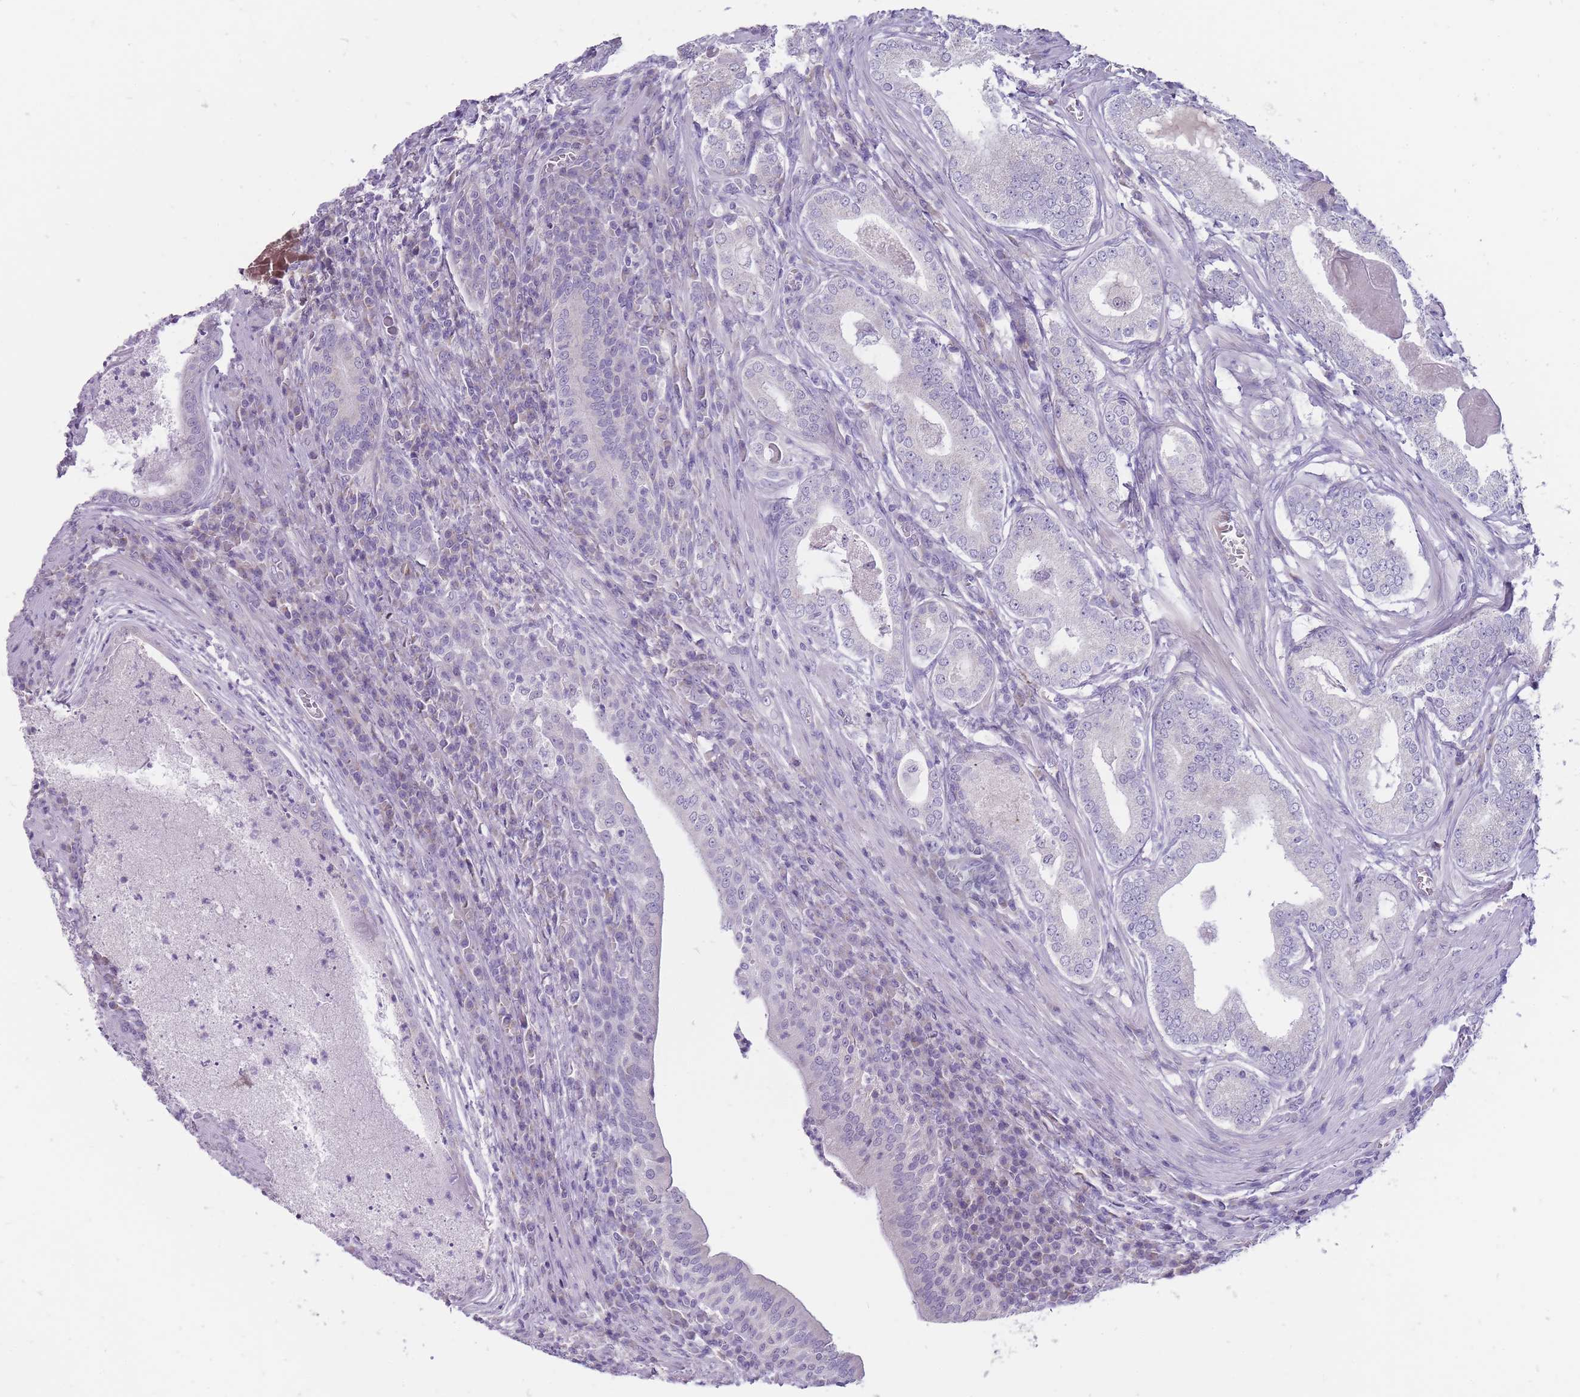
{"staining": {"intensity": "negative", "quantity": "none", "location": "none"}, "tissue": "prostate cancer", "cell_type": "Tumor cells", "image_type": "cancer", "snomed": [{"axis": "morphology", "description": "Adenocarcinoma, Low grade"}, {"axis": "topography", "description": "Prostate"}], "caption": "This micrograph is of prostate adenocarcinoma (low-grade) stained with immunohistochemistry to label a protein in brown with the nuclei are counter-stained blue. There is no staining in tumor cells.", "gene": "ERICH4", "patient": {"sex": "male", "age": 68}}